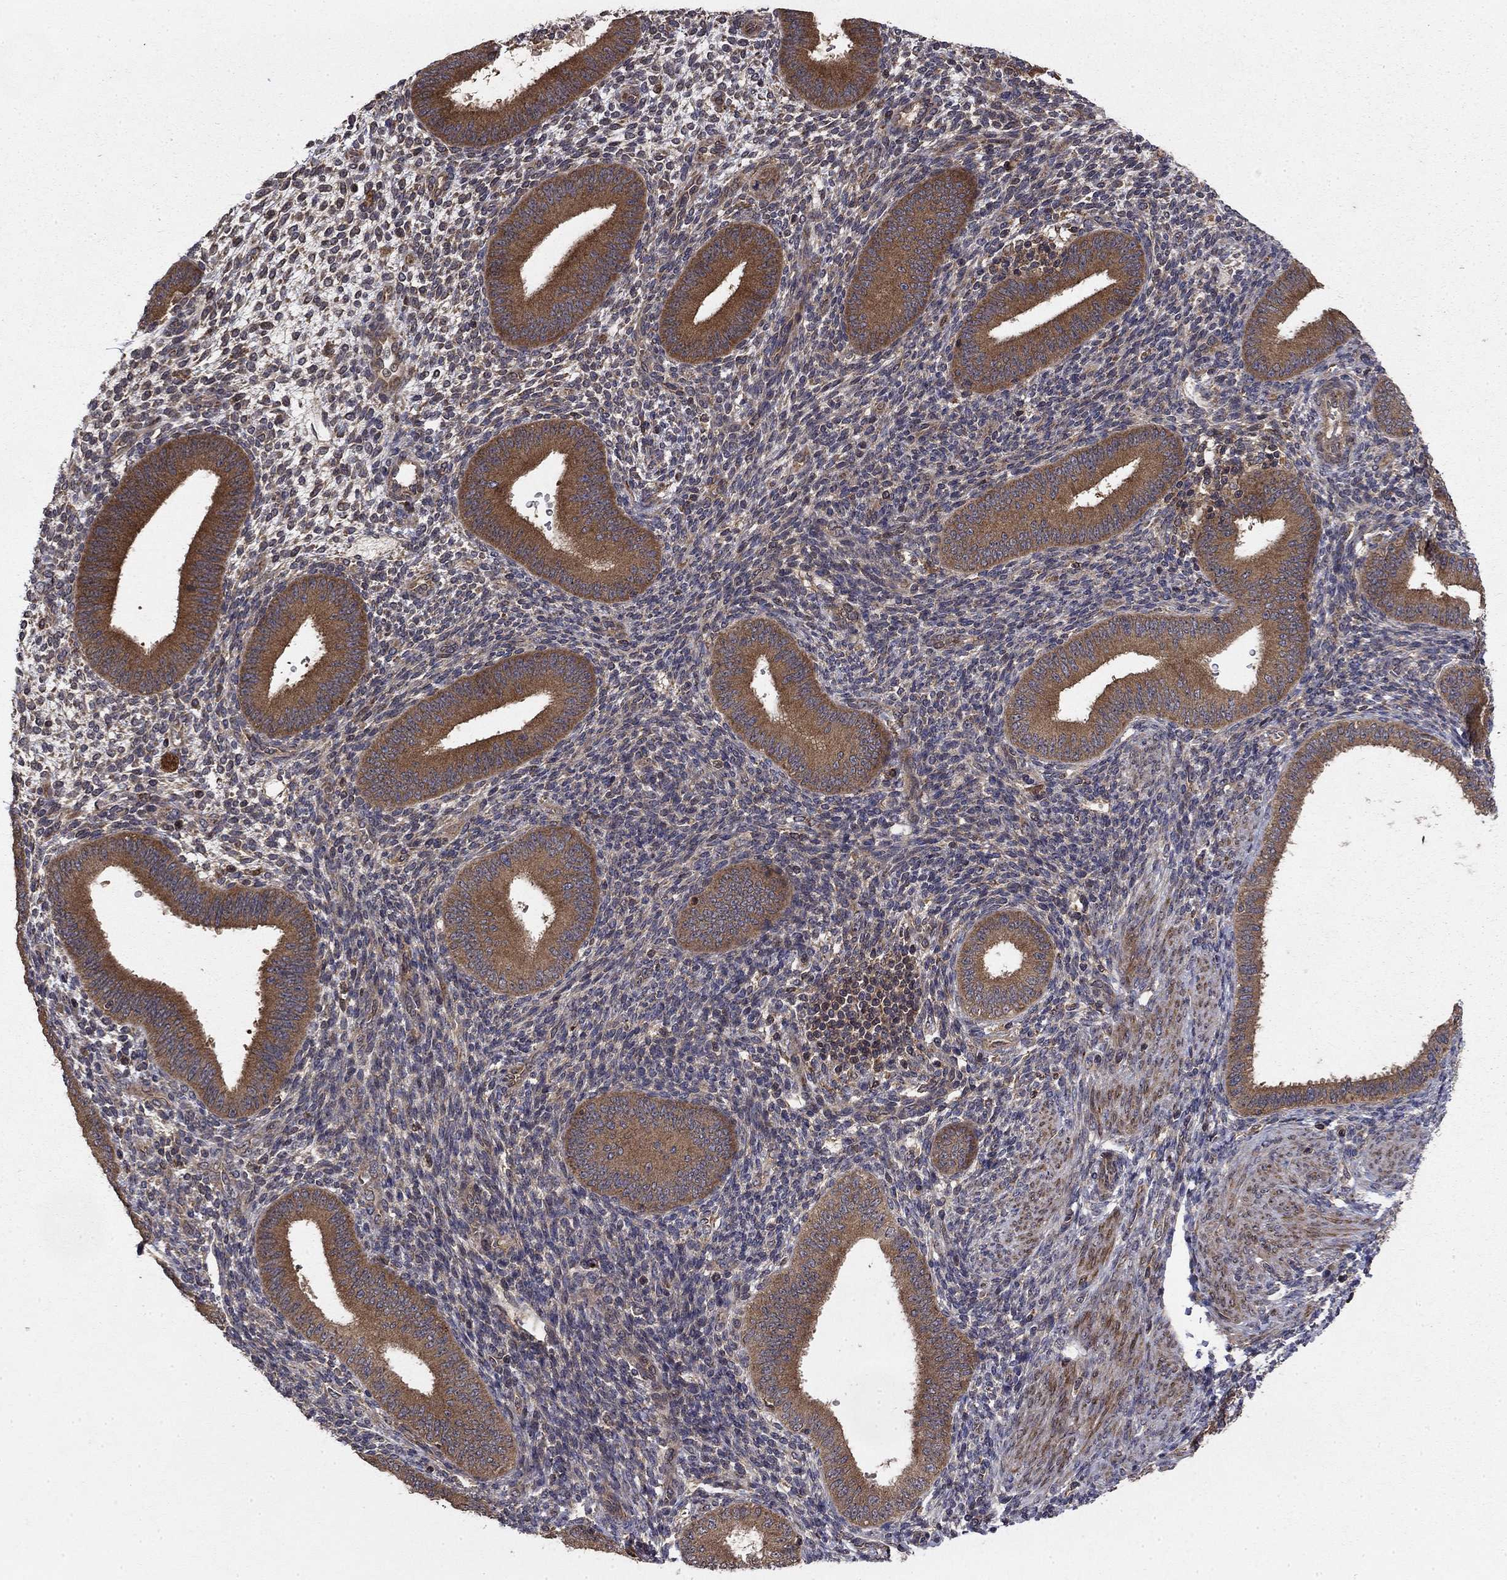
{"staining": {"intensity": "weak", "quantity": "25%-75%", "location": "cytoplasmic/membranous"}, "tissue": "endometrium", "cell_type": "Cells in endometrial stroma", "image_type": "normal", "snomed": [{"axis": "morphology", "description": "Normal tissue, NOS"}, {"axis": "topography", "description": "Endometrium"}], "caption": "Endometrium stained with DAB IHC shows low levels of weak cytoplasmic/membranous expression in about 25%-75% of cells in endometrial stroma. Using DAB (3,3'-diaminobenzidine) (brown) and hematoxylin (blue) stains, captured at high magnification using brightfield microscopy.", "gene": "BABAM2", "patient": {"sex": "female", "age": 39}}